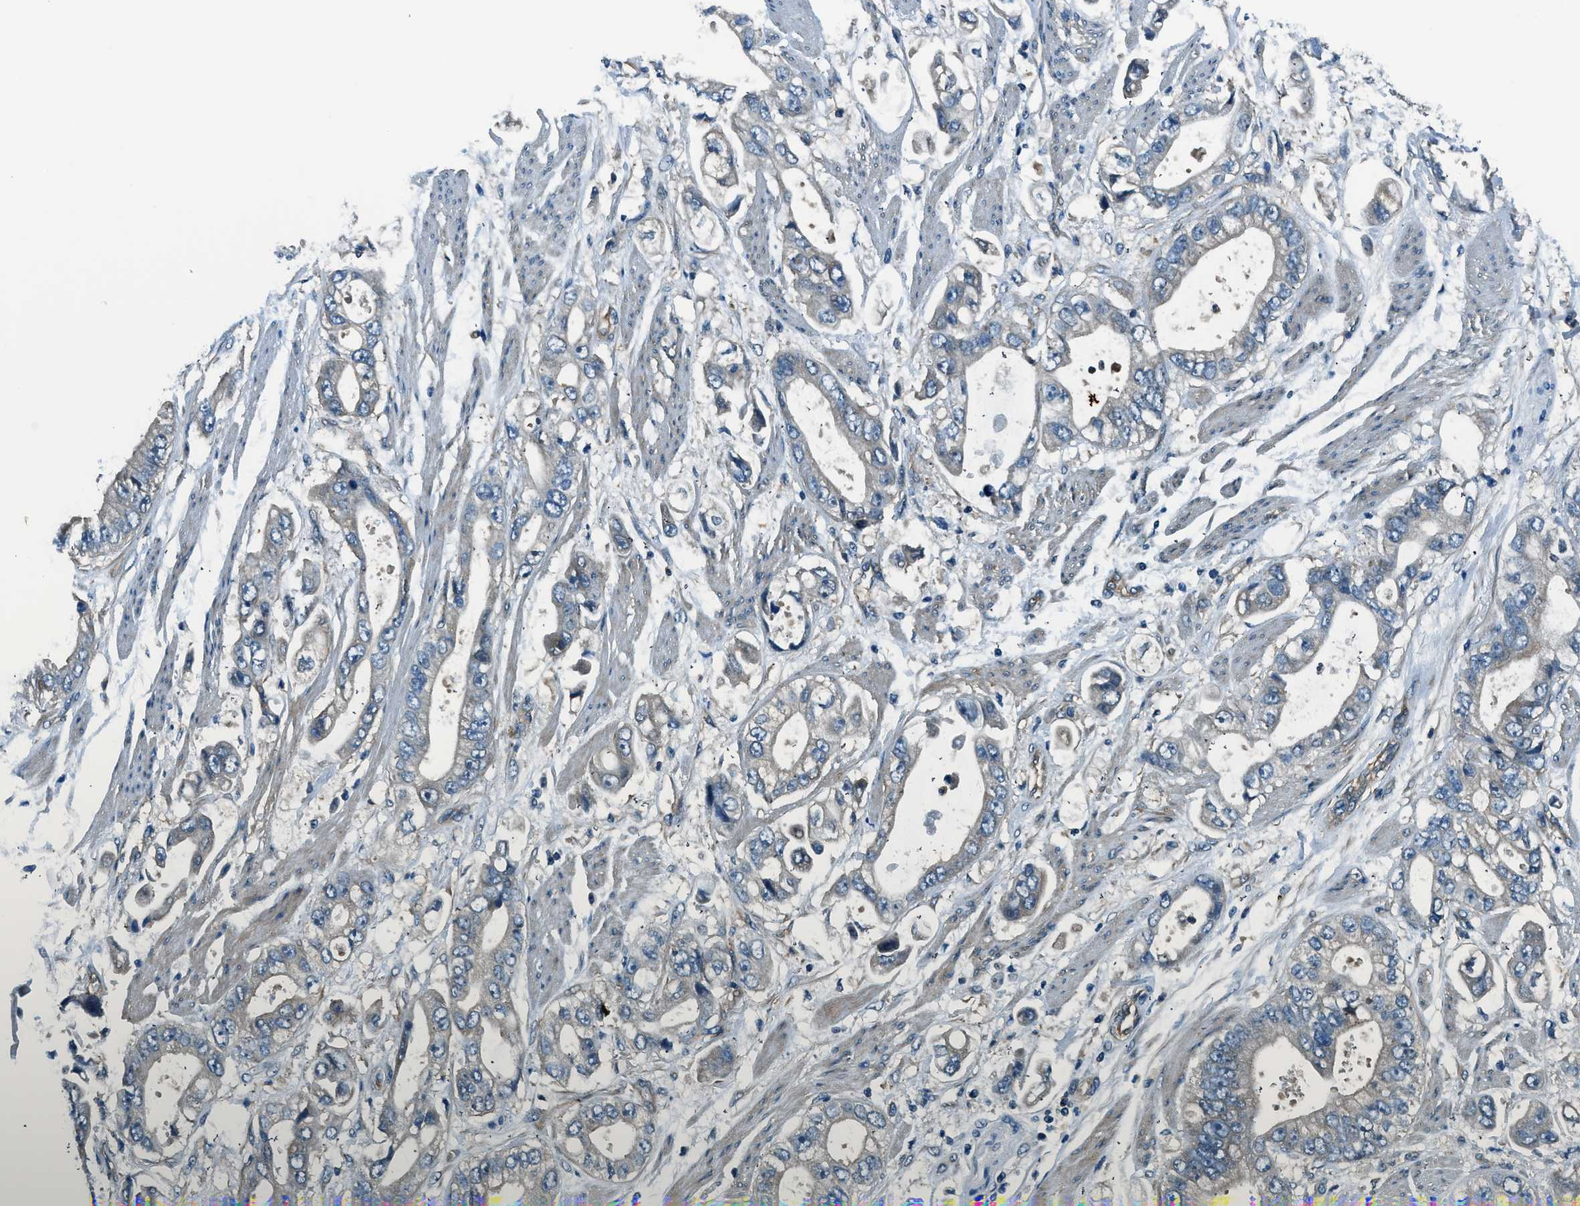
{"staining": {"intensity": "negative", "quantity": "none", "location": "none"}, "tissue": "stomach cancer", "cell_type": "Tumor cells", "image_type": "cancer", "snomed": [{"axis": "morphology", "description": "Normal tissue, NOS"}, {"axis": "morphology", "description": "Adenocarcinoma, NOS"}, {"axis": "topography", "description": "Stomach"}], "caption": "Stomach adenocarcinoma was stained to show a protein in brown. There is no significant staining in tumor cells. (Brightfield microscopy of DAB immunohistochemistry (IHC) at high magnification).", "gene": "SLC19A2", "patient": {"sex": "male", "age": 62}}